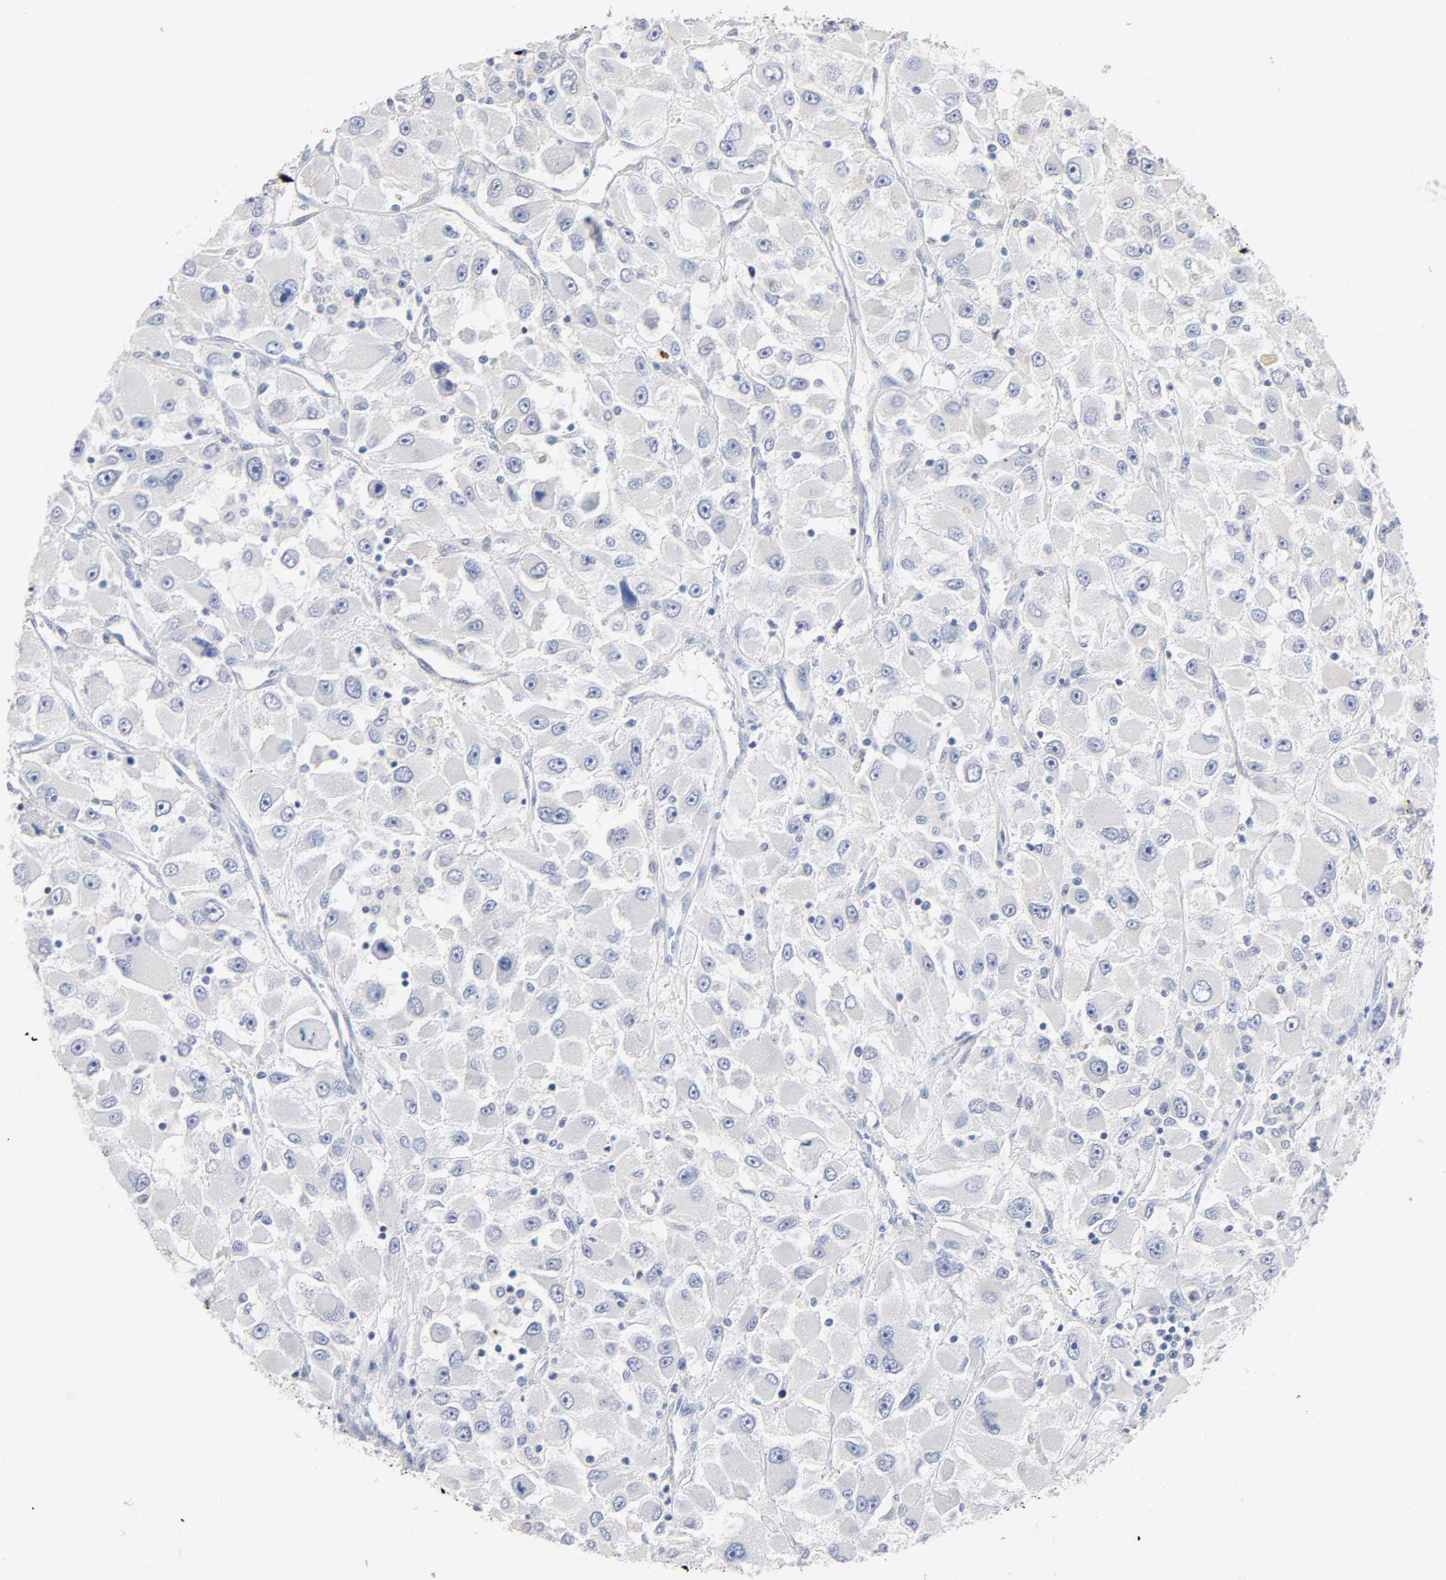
{"staining": {"intensity": "negative", "quantity": "none", "location": "none"}, "tissue": "renal cancer", "cell_type": "Tumor cells", "image_type": "cancer", "snomed": [{"axis": "morphology", "description": "Adenocarcinoma, NOS"}, {"axis": "topography", "description": "Kidney"}], "caption": "Immunohistochemistry of human renal cancer (adenocarcinoma) shows no positivity in tumor cells.", "gene": "MALT1", "patient": {"sex": "female", "age": 52}}